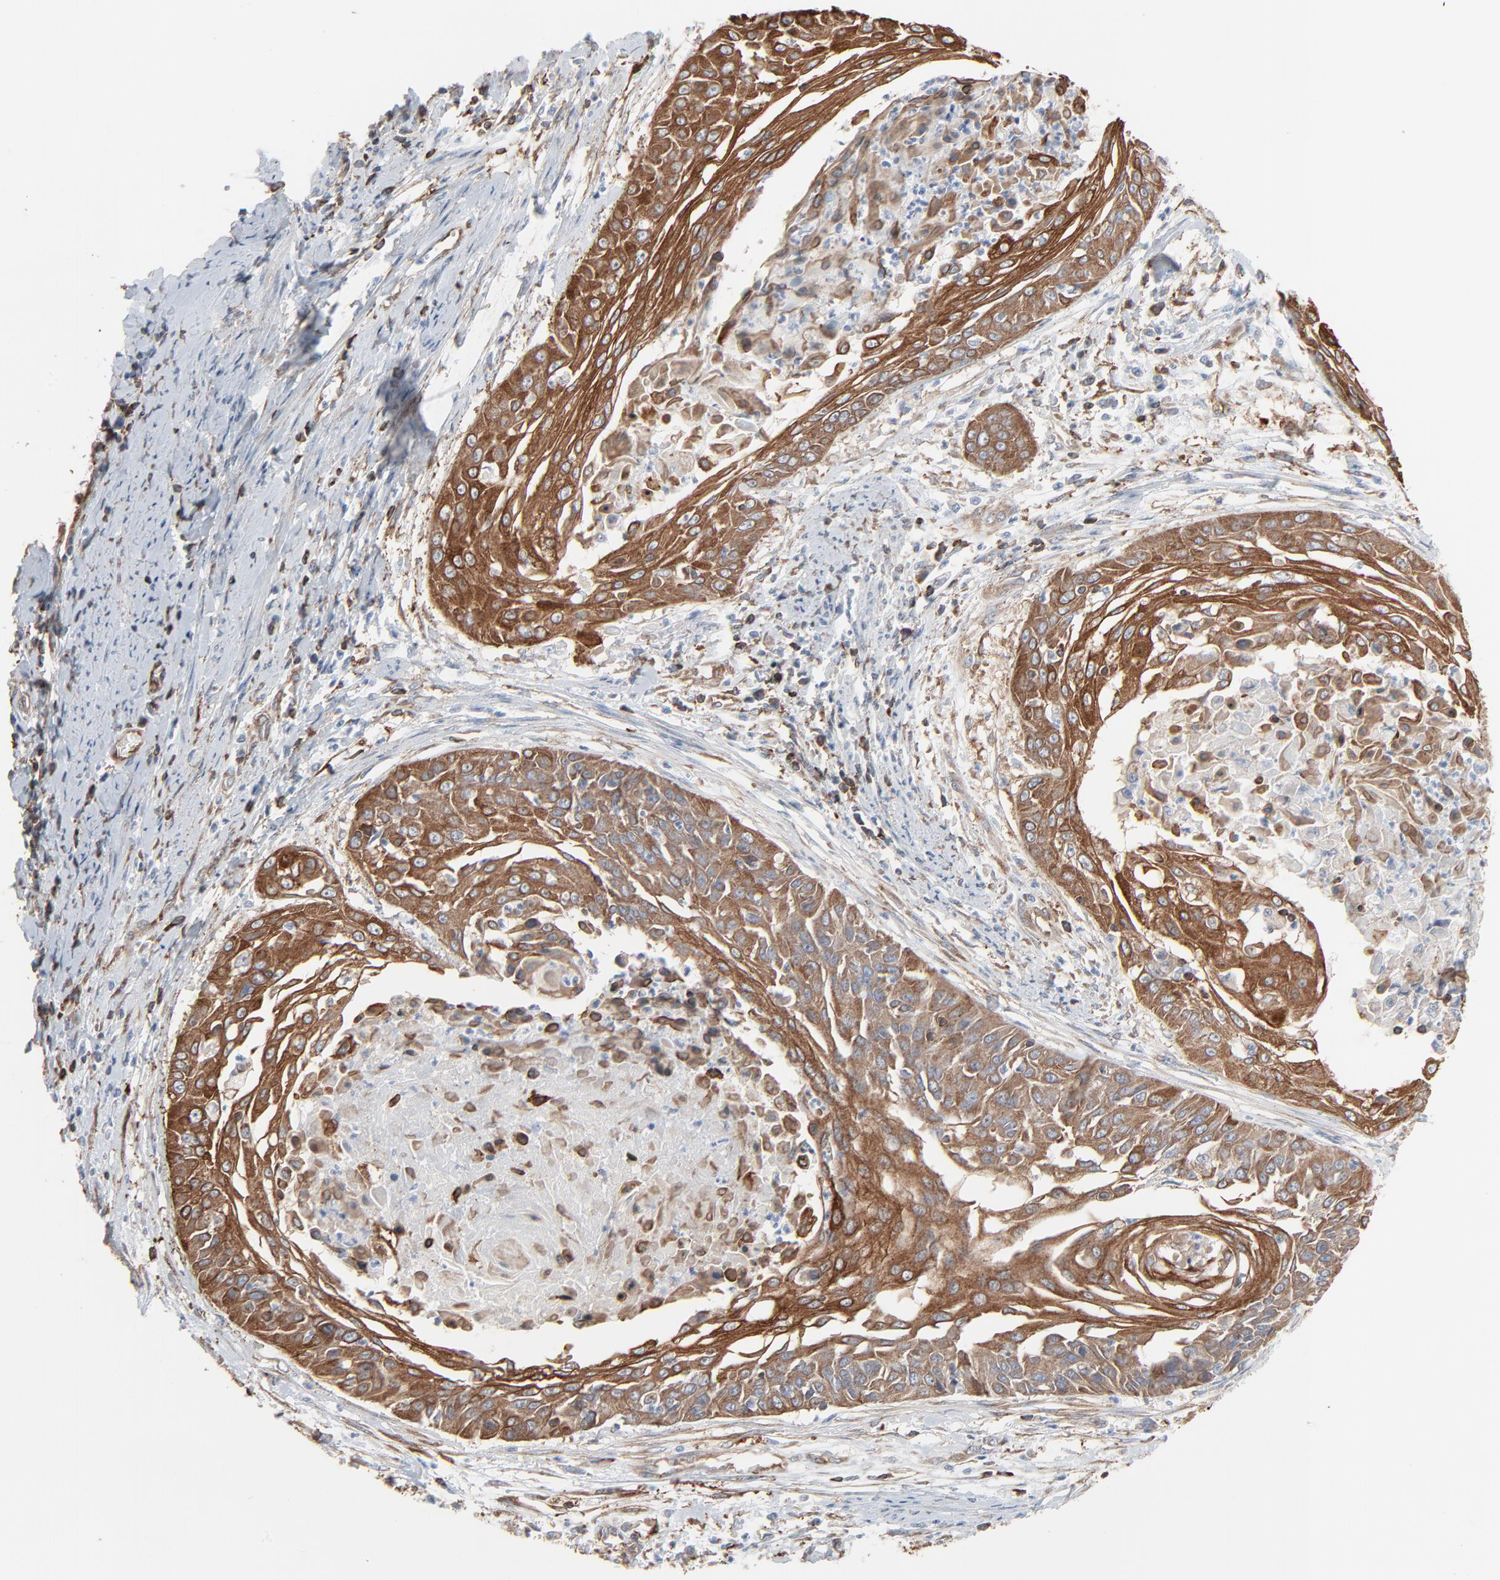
{"staining": {"intensity": "strong", "quantity": ">75%", "location": "cytoplasmic/membranous"}, "tissue": "cervical cancer", "cell_type": "Tumor cells", "image_type": "cancer", "snomed": [{"axis": "morphology", "description": "Squamous cell carcinoma, NOS"}, {"axis": "topography", "description": "Cervix"}], "caption": "Protein analysis of cervical cancer tissue reveals strong cytoplasmic/membranous staining in approximately >75% of tumor cells. (DAB IHC with brightfield microscopy, high magnification).", "gene": "OPTN", "patient": {"sex": "female", "age": 64}}